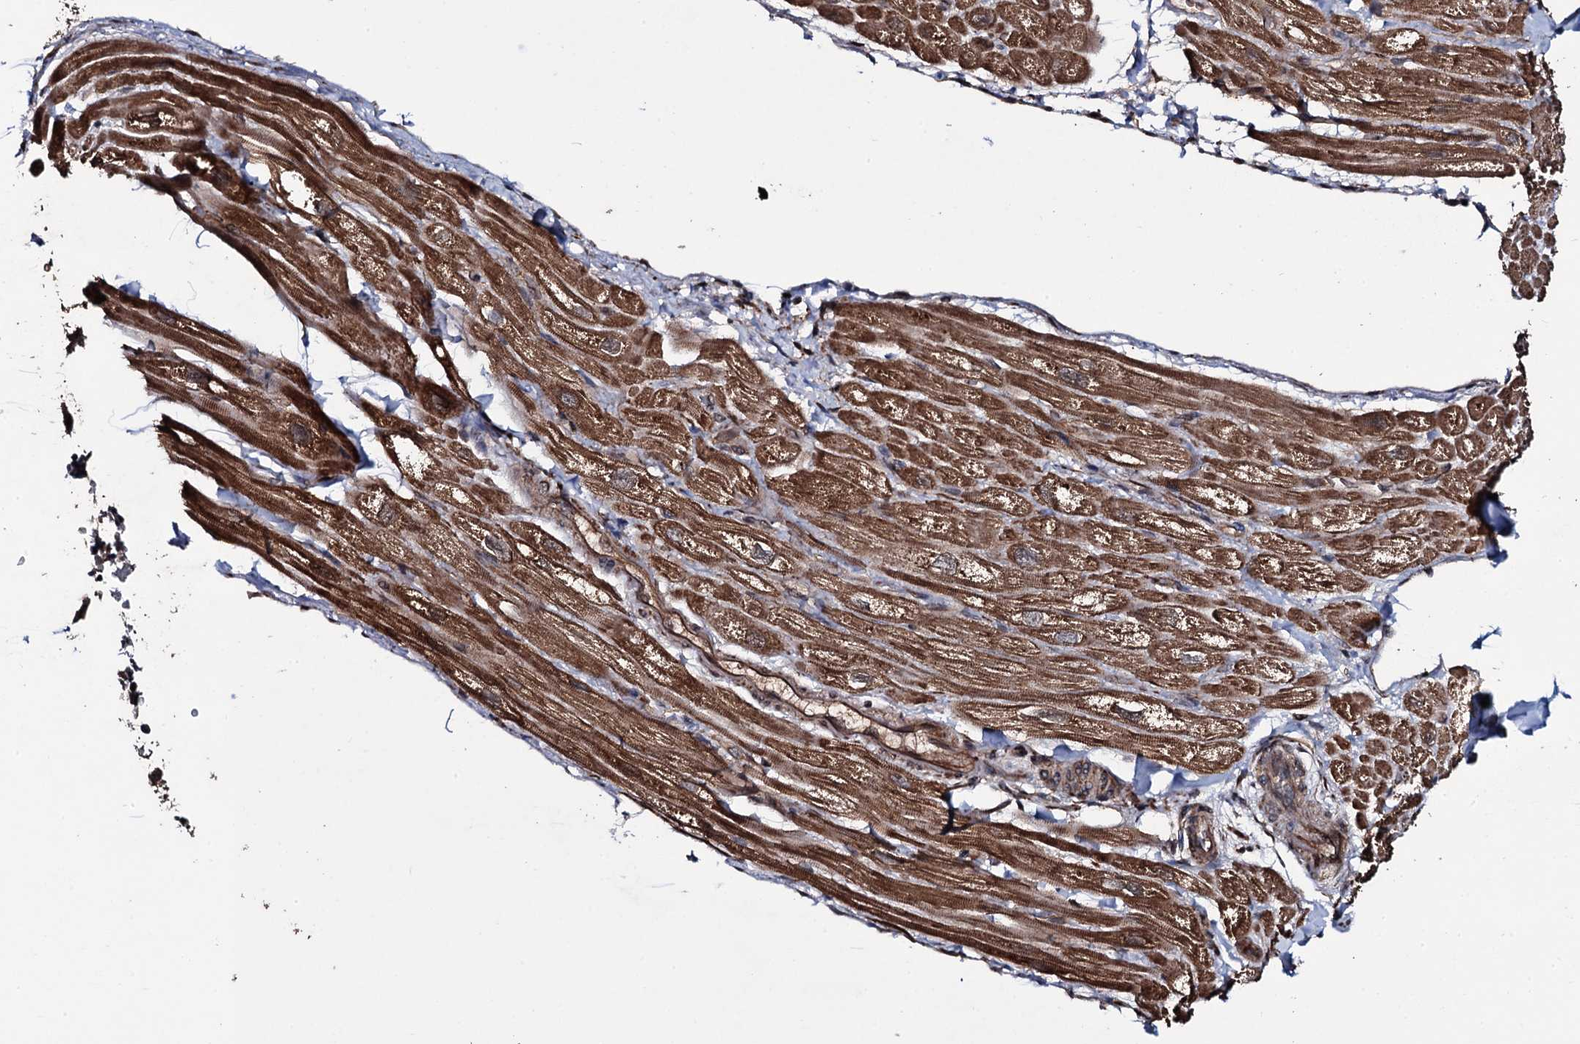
{"staining": {"intensity": "moderate", "quantity": "25%-75%", "location": "cytoplasmic/membranous"}, "tissue": "heart muscle", "cell_type": "Cardiomyocytes", "image_type": "normal", "snomed": [{"axis": "morphology", "description": "Normal tissue, NOS"}, {"axis": "topography", "description": "Heart"}], "caption": "Brown immunohistochemical staining in unremarkable heart muscle shows moderate cytoplasmic/membranous expression in about 25%-75% of cardiomyocytes.", "gene": "MRPS31", "patient": {"sex": "male", "age": 65}}